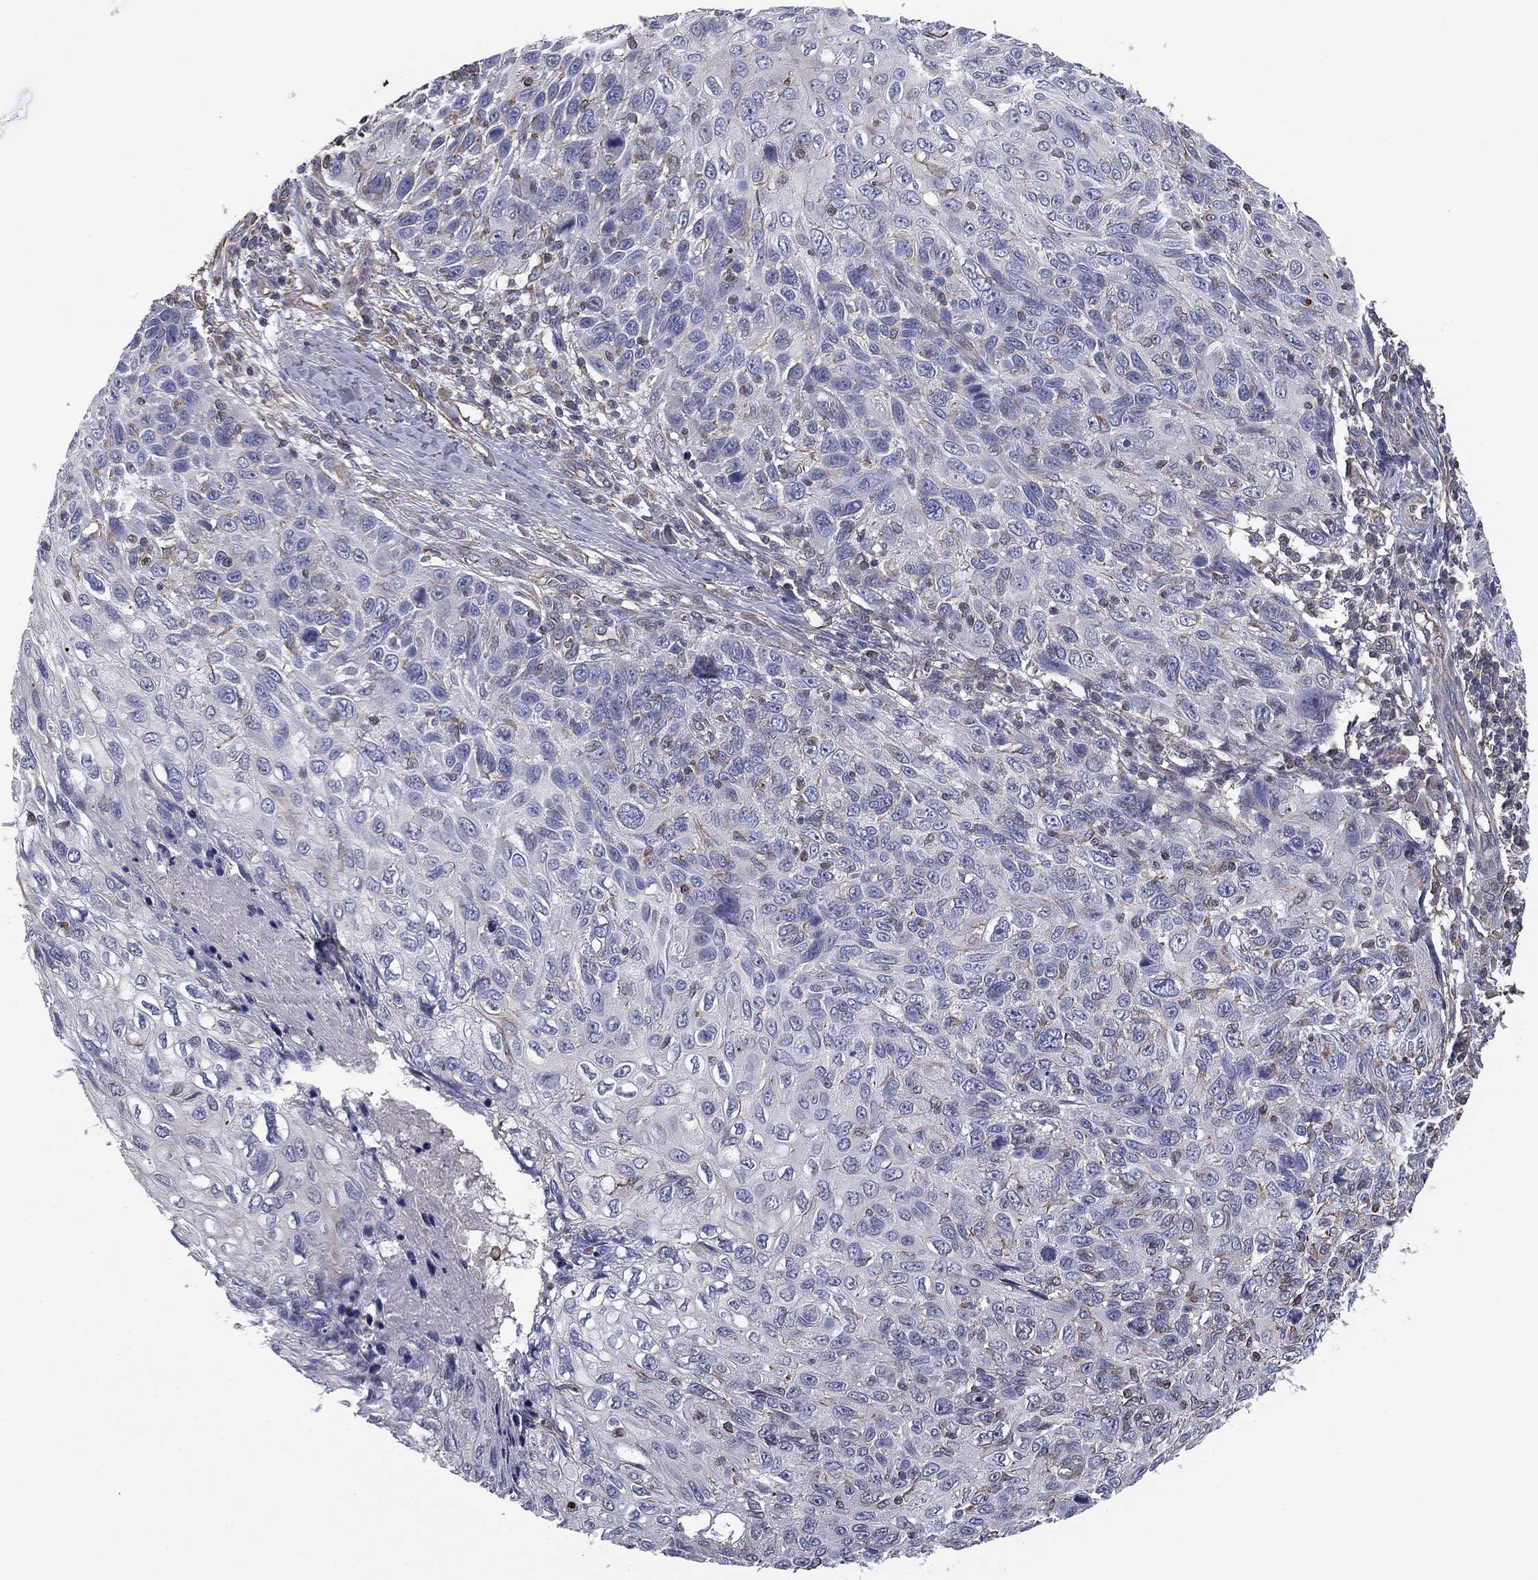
{"staining": {"intensity": "negative", "quantity": "none", "location": "none"}, "tissue": "skin cancer", "cell_type": "Tumor cells", "image_type": "cancer", "snomed": [{"axis": "morphology", "description": "Squamous cell carcinoma, NOS"}, {"axis": "topography", "description": "Skin"}], "caption": "Immunohistochemical staining of skin squamous cell carcinoma displays no significant staining in tumor cells.", "gene": "SCUBE1", "patient": {"sex": "male", "age": 92}}